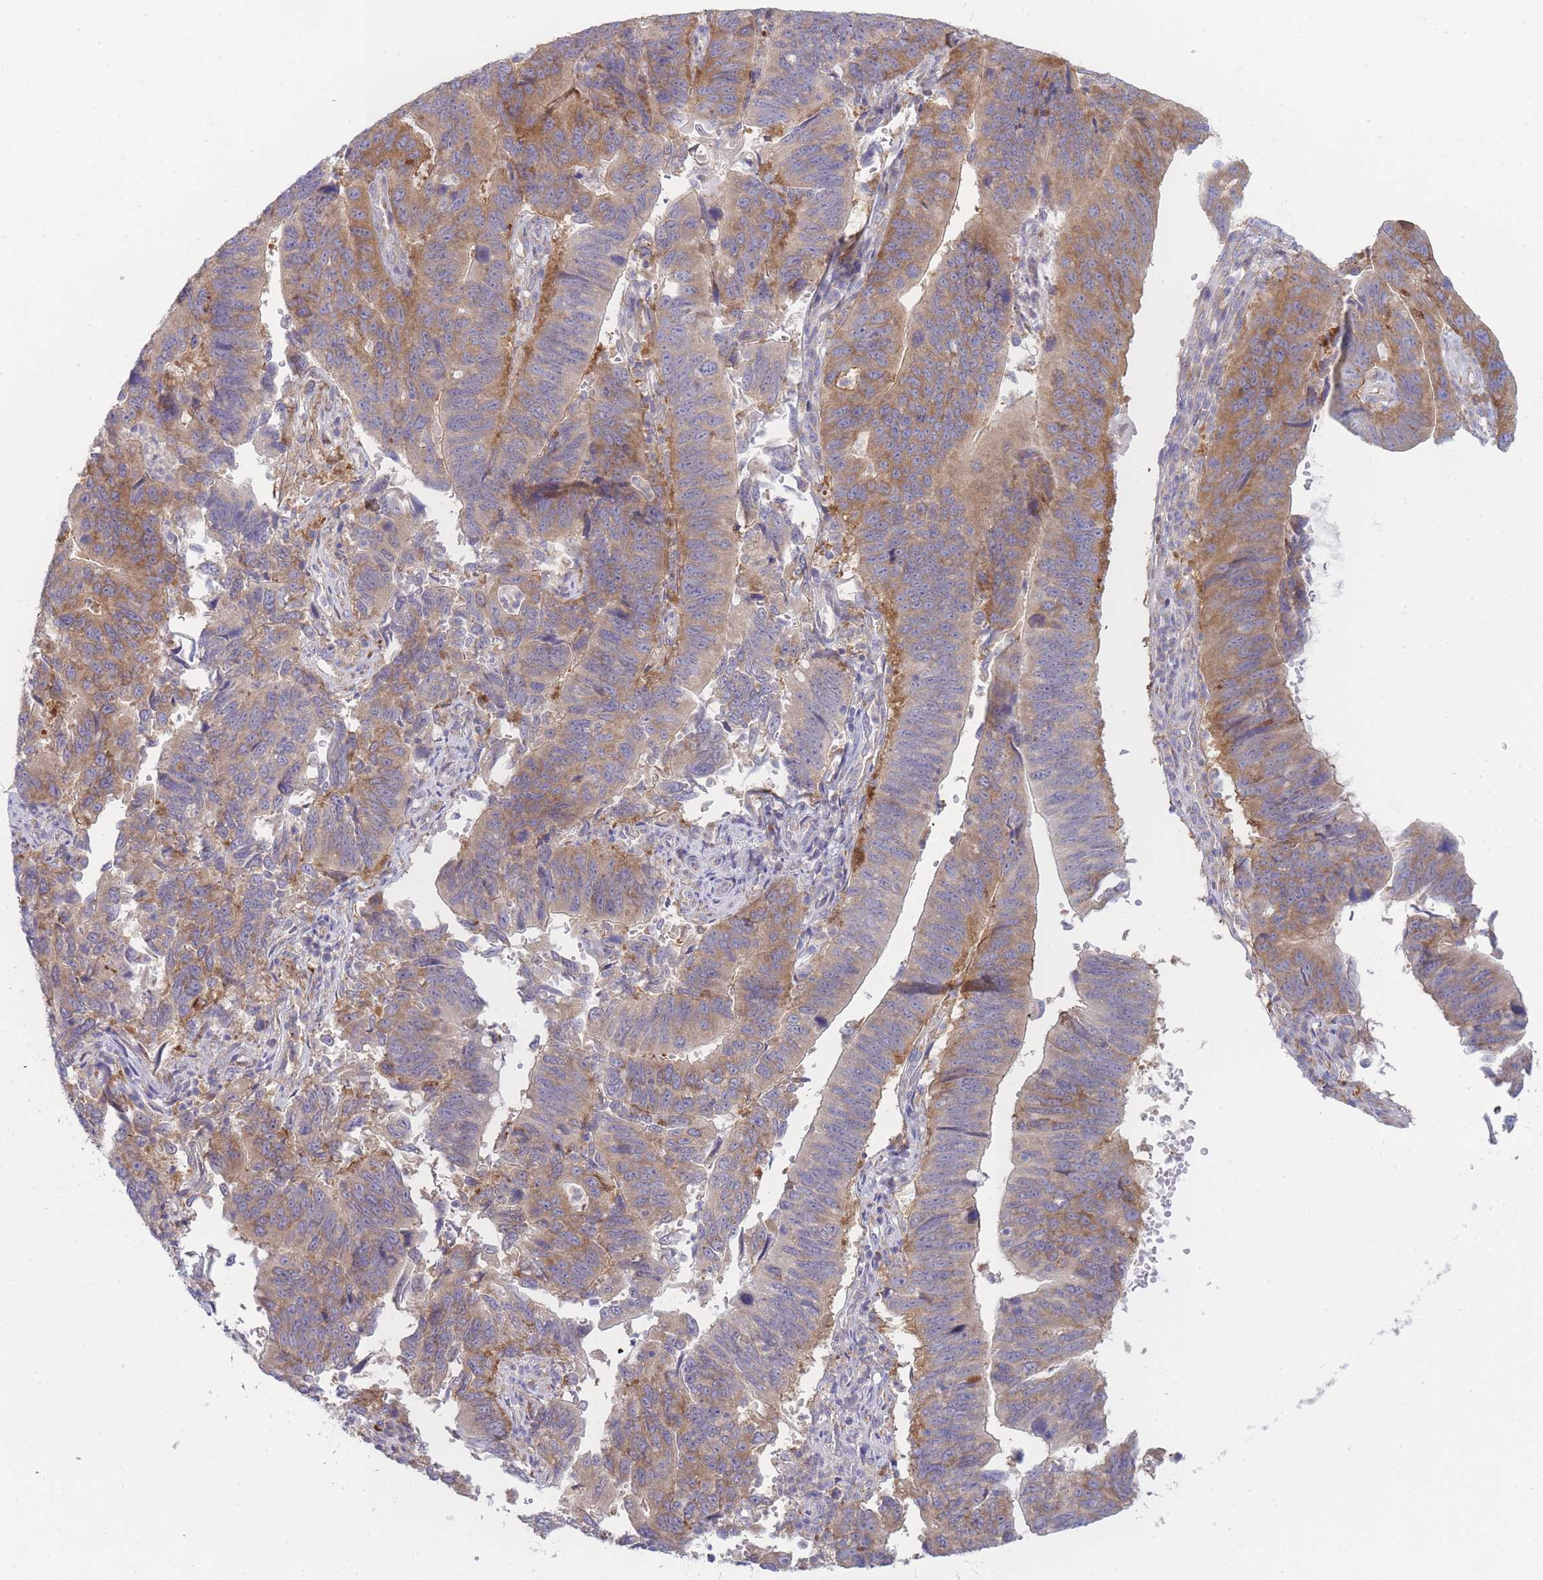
{"staining": {"intensity": "moderate", "quantity": ">75%", "location": "cytoplasmic/membranous"}, "tissue": "stomach cancer", "cell_type": "Tumor cells", "image_type": "cancer", "snomed": [{"axis": "morphology", "description": "Adenocarcinoma, NOS"}, {"axis": "topography", "description": "Stomach"}], "caption": "Stomach cancer (adenocarcinoma) stained with a brown dye exhibits moderate cytoplasmic/membranous positive positivity in about >75% of tumor cells.", "gene": "OR5L2", "patient": {"sex": "male", "age": 59}}